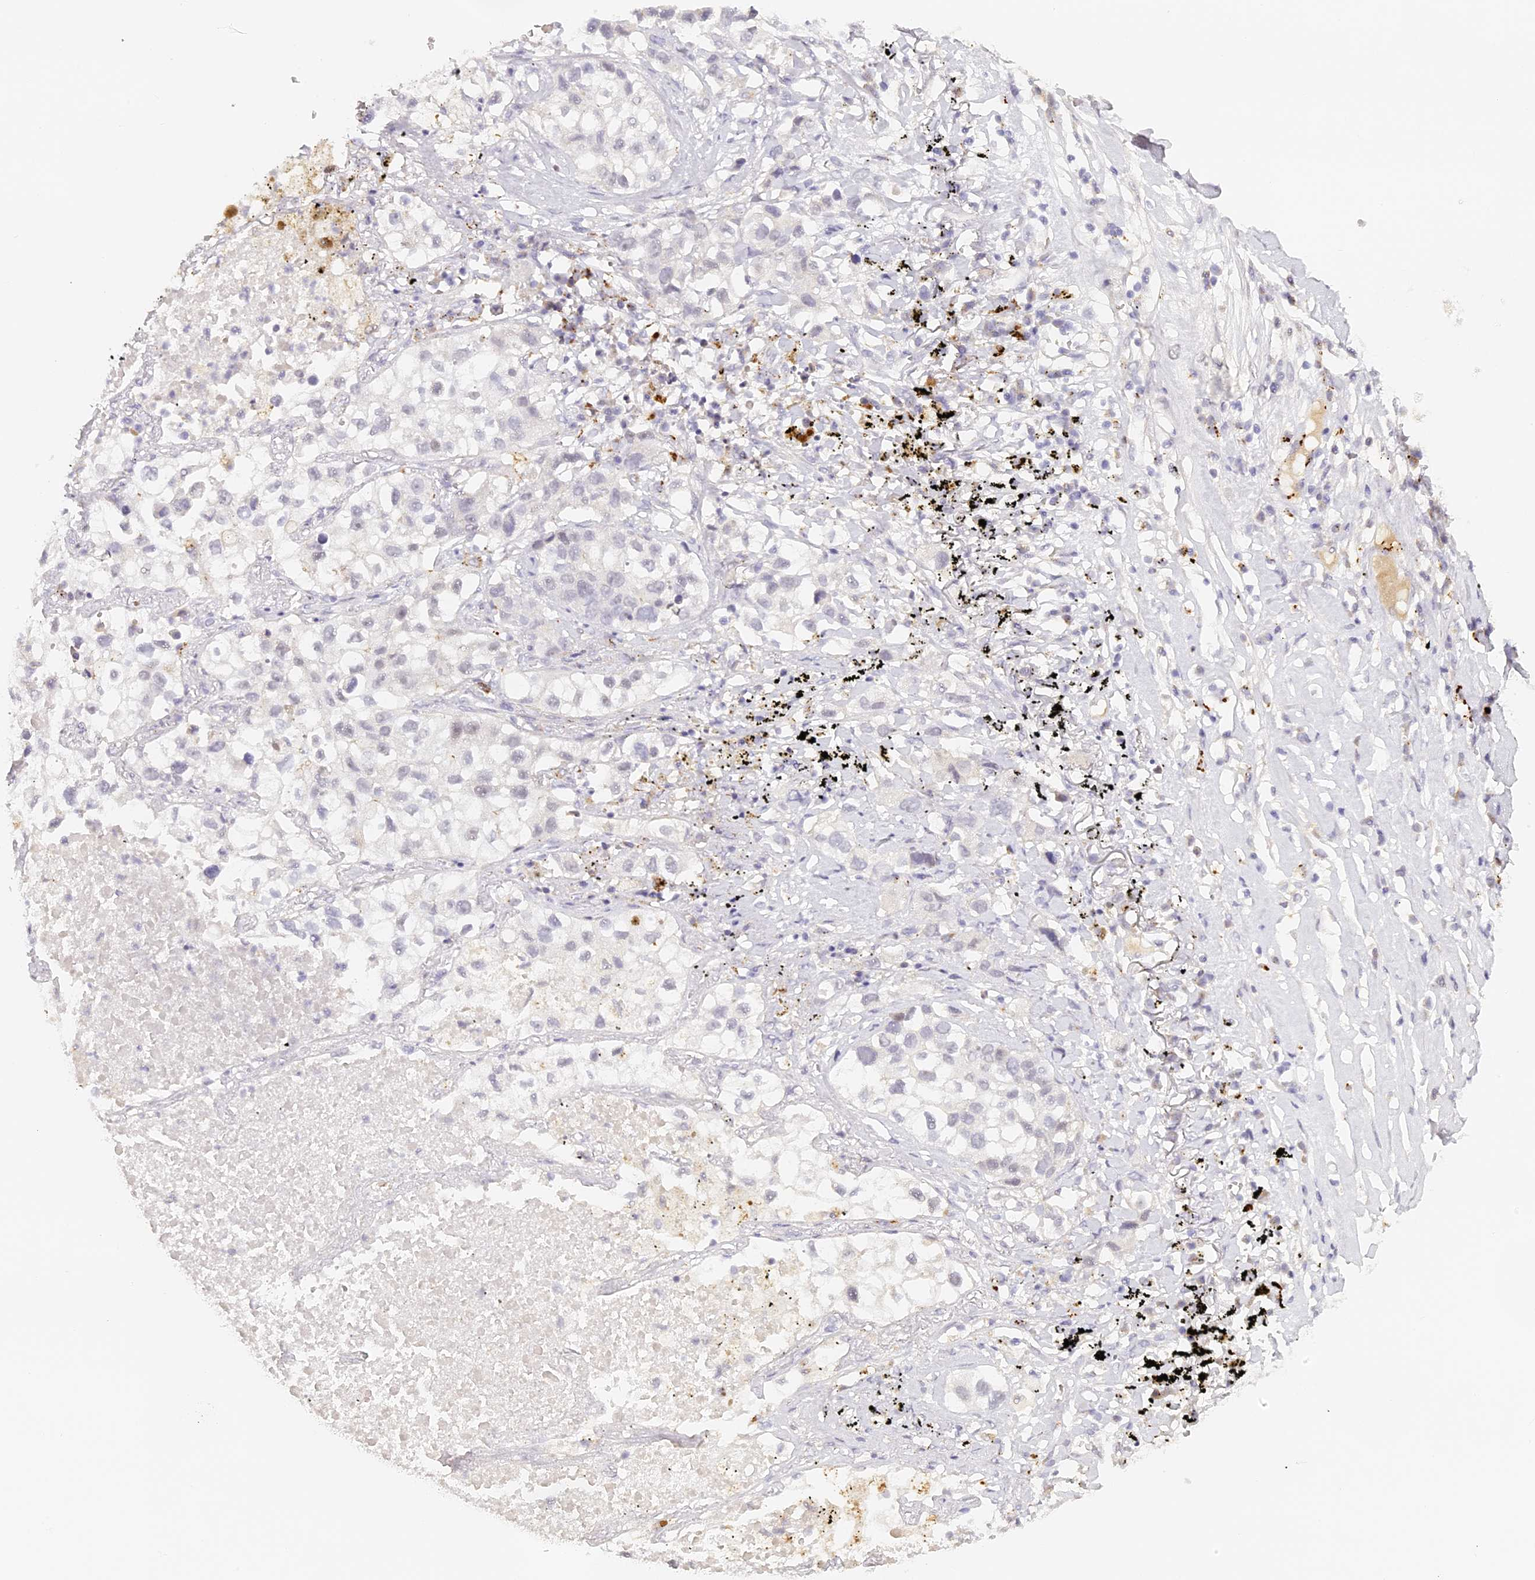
{"staining": {"intensity": "negative", "quantity": "none", "location": "none"}, "tissue": "lung cancer", "cell_type": "Tumor cells", "image_type": "cancer", "snomed": [{"axis": "morphology", "description": "Adenocarcinoma, NOS"}, {"axis": "topography", "description": "Lung"}], "caption": "The photomicrograph shows no significant expression in tumor cells of adenocarcinoma (lung).", "gene": "ELL3", "patient": {"sex": "male", "age": 63}}